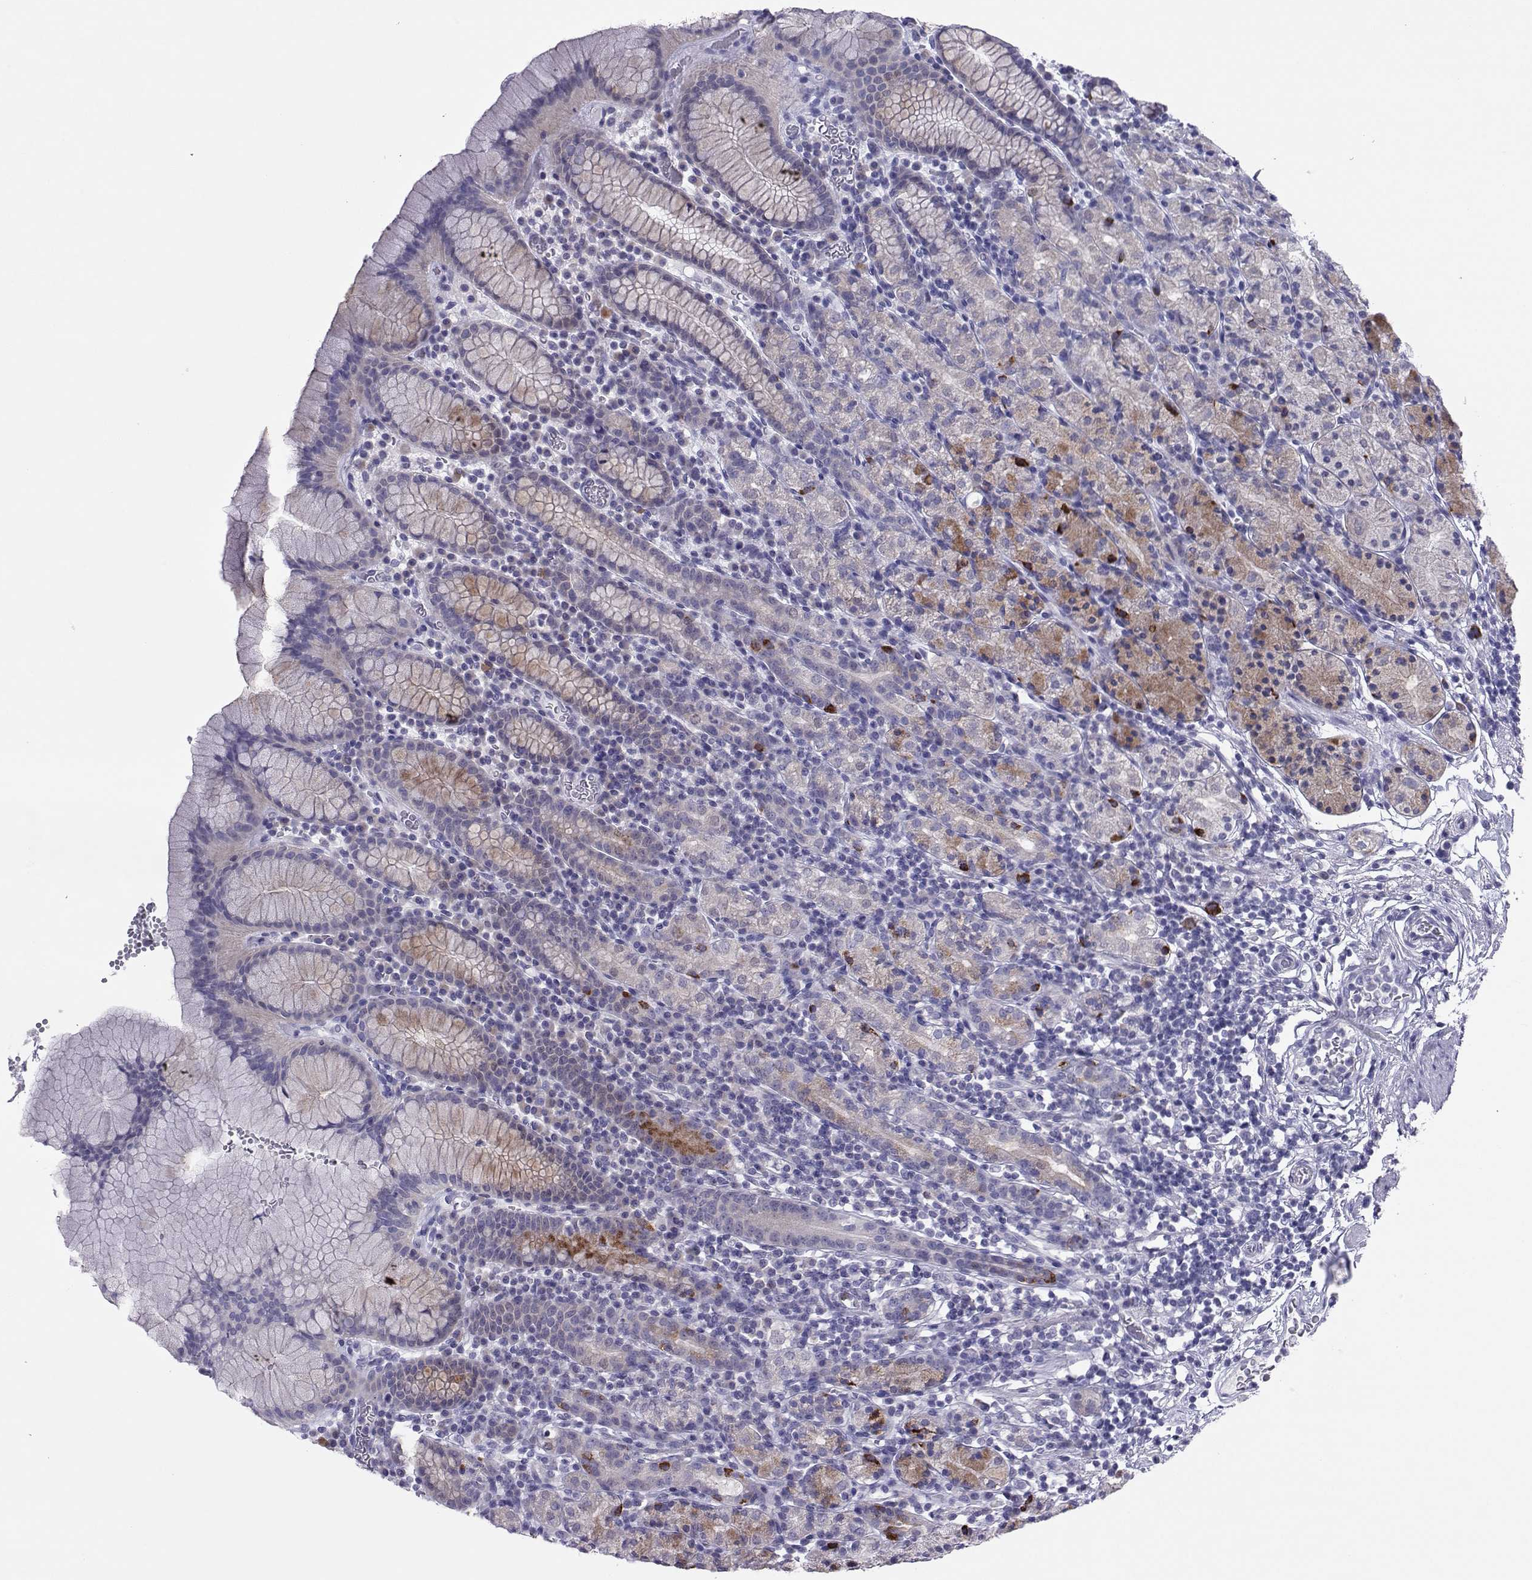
{"staining": {"intensity": "strong", "quantity": "<25%", "location": "cytoplasmic/membranous"}, "tissue": "stomach", "cell_type": "Glandular cells", "image_type": "normal", "snomed": [{"axis": "morphology", "description": "Normal tissue, NOS"}, {"axis": "topography", "description": "Stomach, upper"}, {"axis": "topography", "description": "Stomach"}], "caption": "Stomach stained with DAB immunohistochemistry (IHC) shows medium levels of strong cytoplasmic/membranous staining in about <25% of glandular cells.", "gene": "TRPM7", "patient": {"sex": "male", "age": 62}}